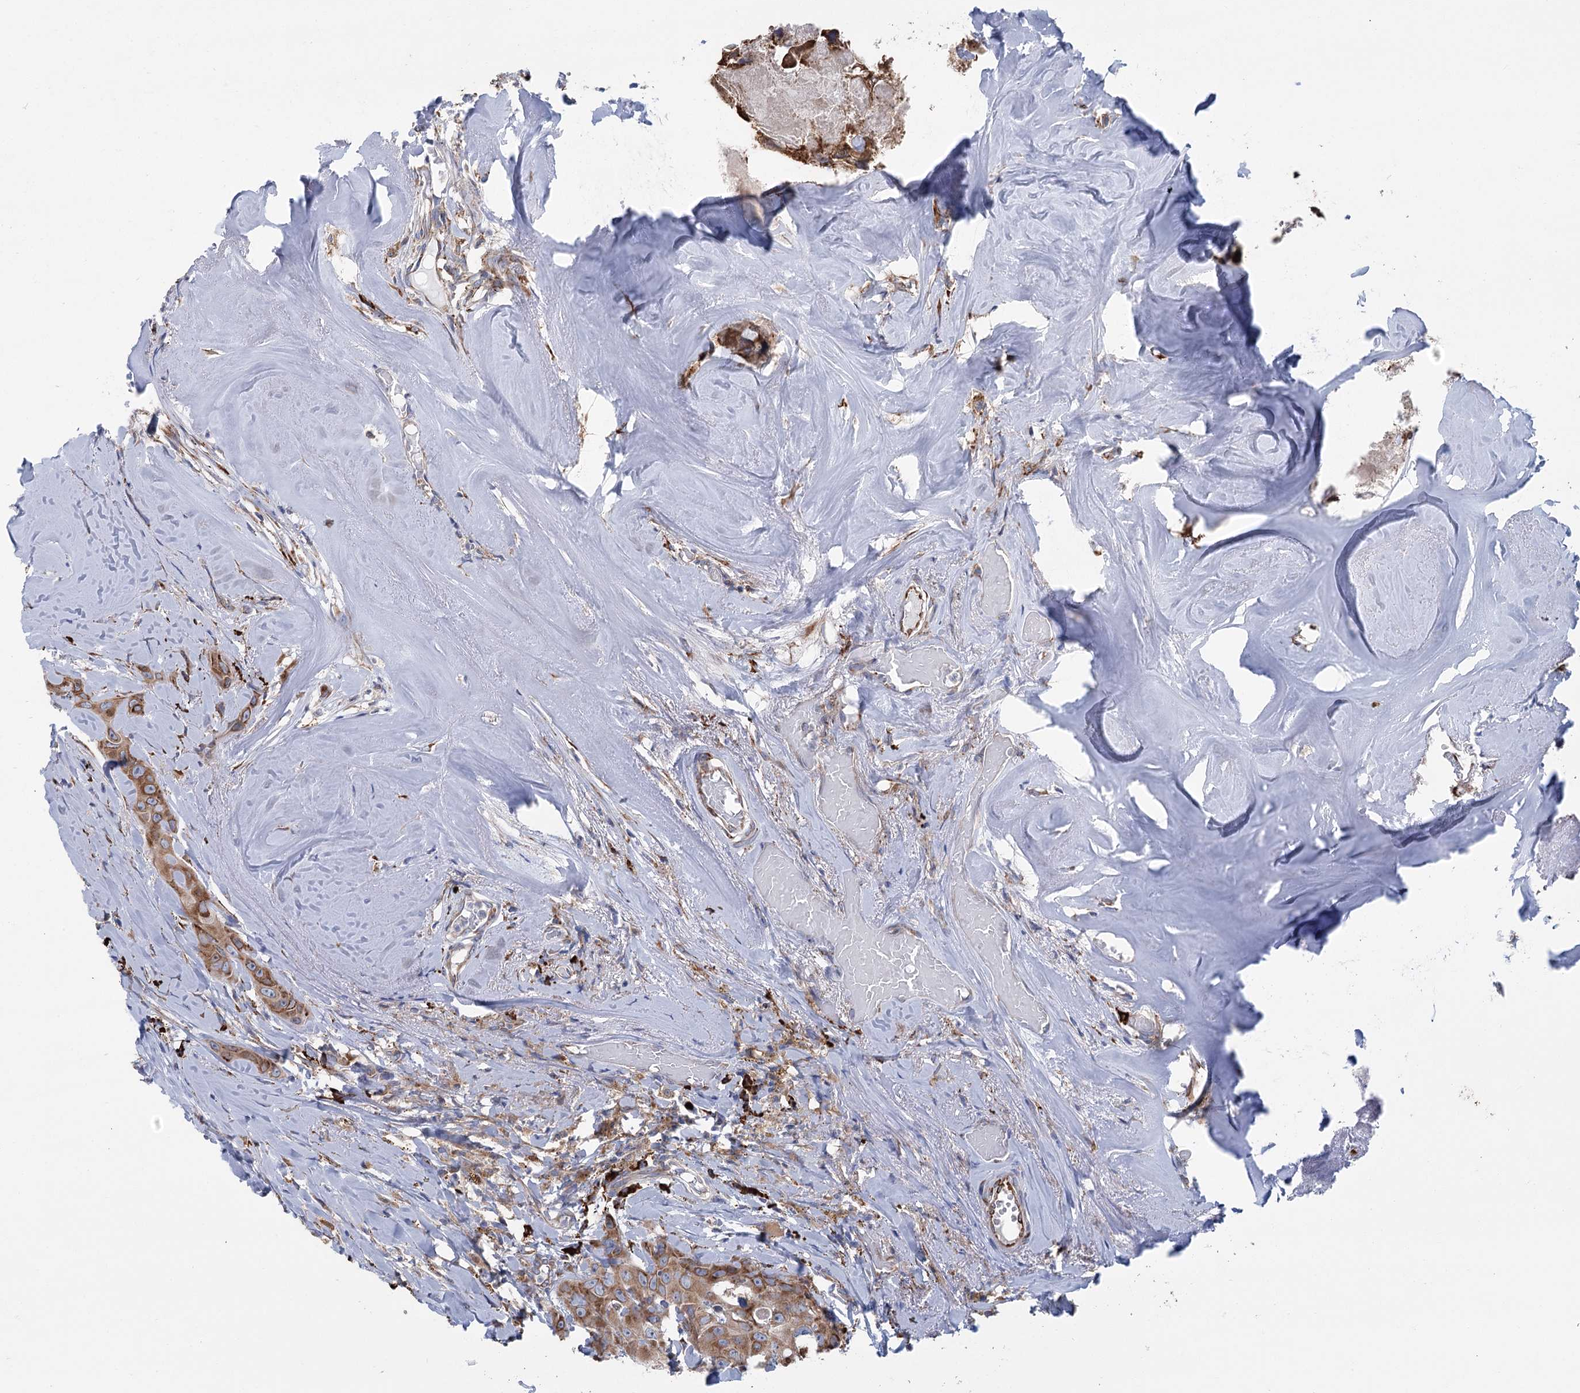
{"staining": {"intensity": "moderate", "quantity": ">75%", "location": "cytoplasmic/membranous"}, "tissue": "head and neck cancer", "cell_type": "Tumor cells", "image_type": "cancer", "snomed": [{"axis": "morphology", "description": "Adenocarcinoma, NOS"}, {"axis": "morphology", "description": "Adenocarcinoma, metastatic, NOS"}, {"axis": "topography", "description": "Head-Neck"}], "caption": "A photomicrograph showing moderate cytoplasmic/membranous staining in approximately >75% of tumor cells in head and neck cancer (adenocarcinoma), as visualized by brown immunohistochemical staining.", "gene": "METTL24", "patient": {"sex": "male", "age": 75}}